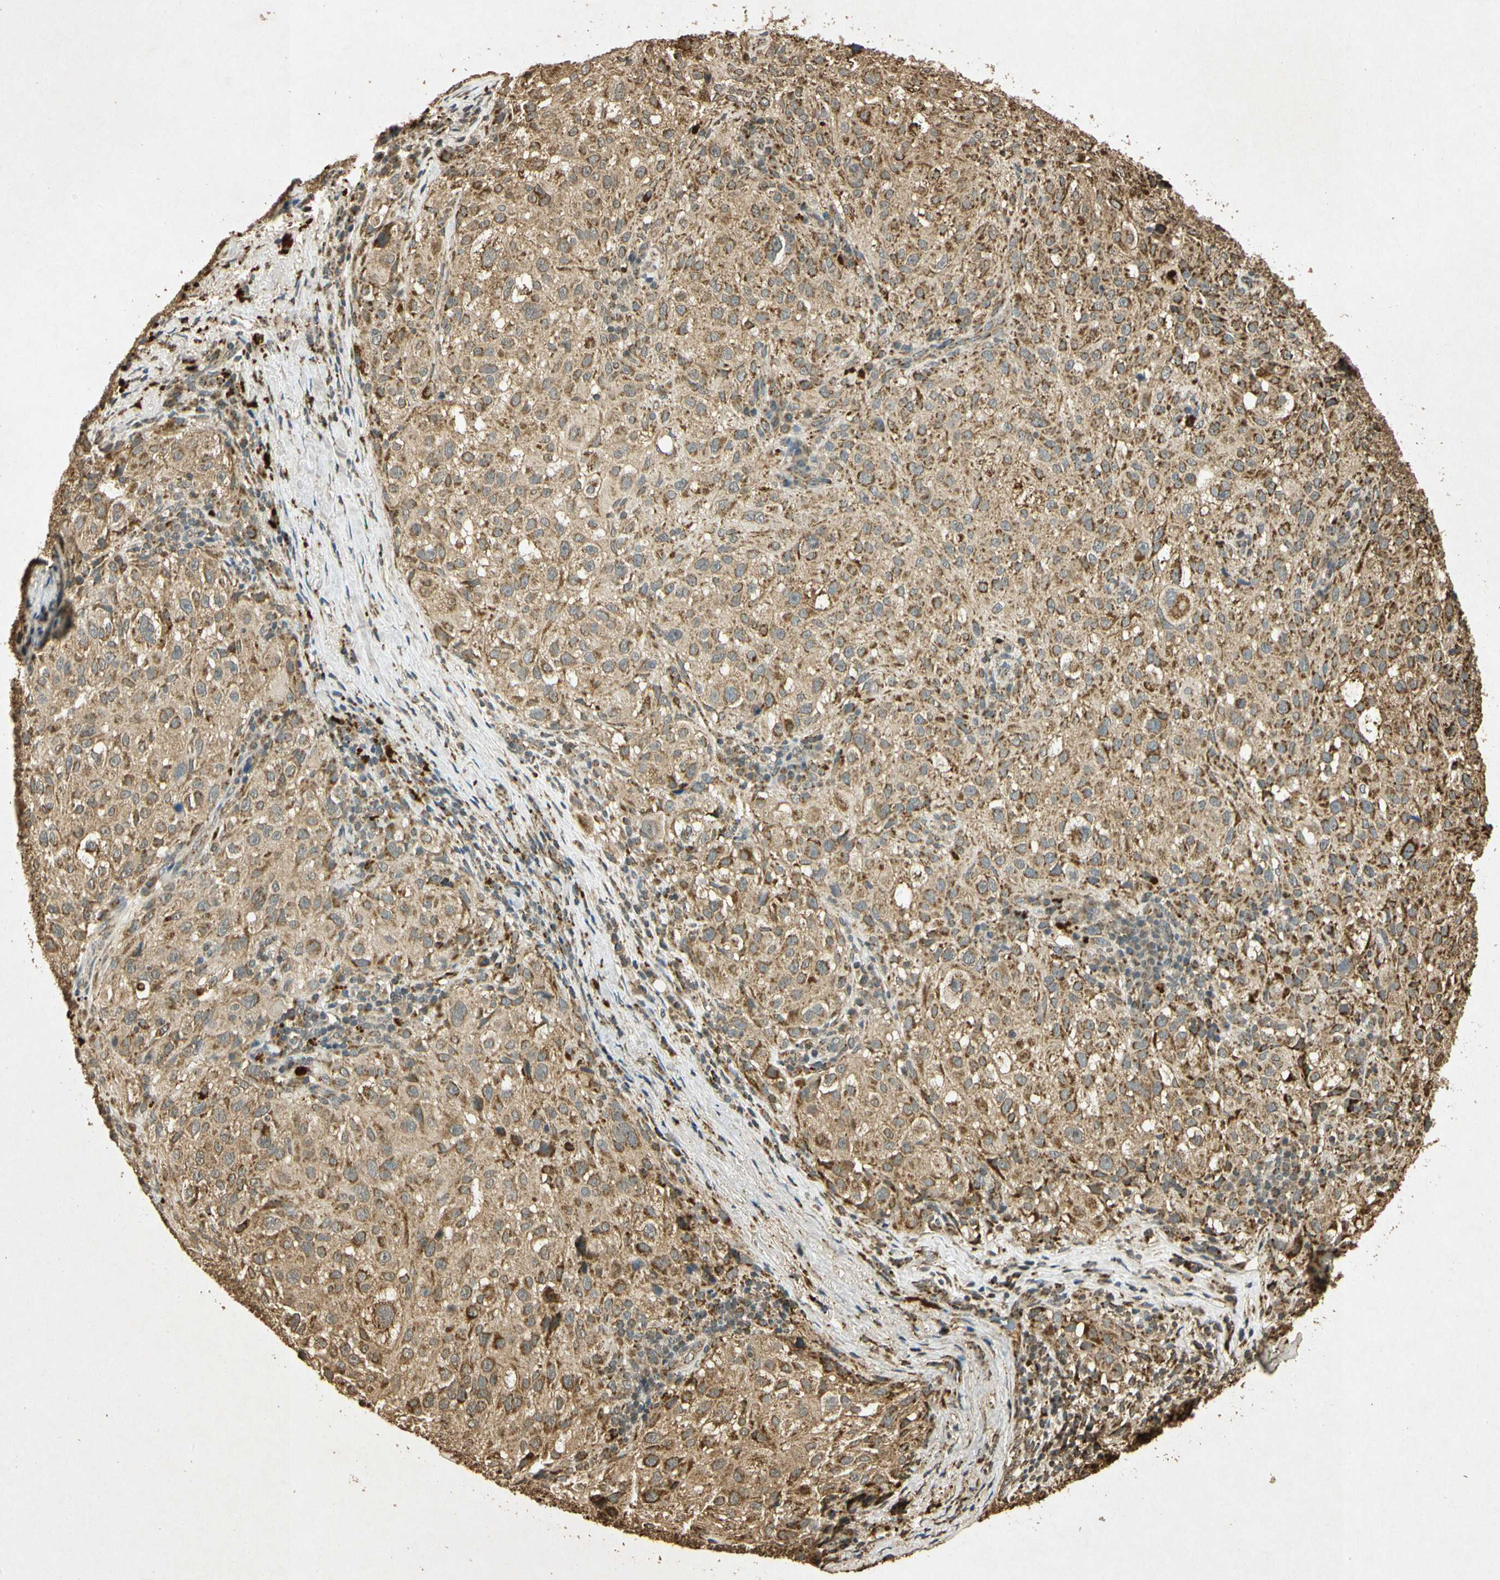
{"staining": {"intensity": "moderate", "quantity": ">75%", "location": "cytoplasmic/membranous"}, "tissue": "melanoma", "cell_type": "Tumor cells", "image_type": "cancer", "snomed": [{"axis": "morphology", "description": "Necrosis, NOS"}, {"axis": "morphology", "description": "Malignant melanoma, NOS"}, {"axis": "topography", "description": "Skin"}], "caption": "Protein analysis of malignant melanoma tissue reveals moderate cytoplasmic/membranous positivity in approximately >75% of tumor cells.", "gene": "PRDX3", "patient": {"sex": "female", "age": 87}}